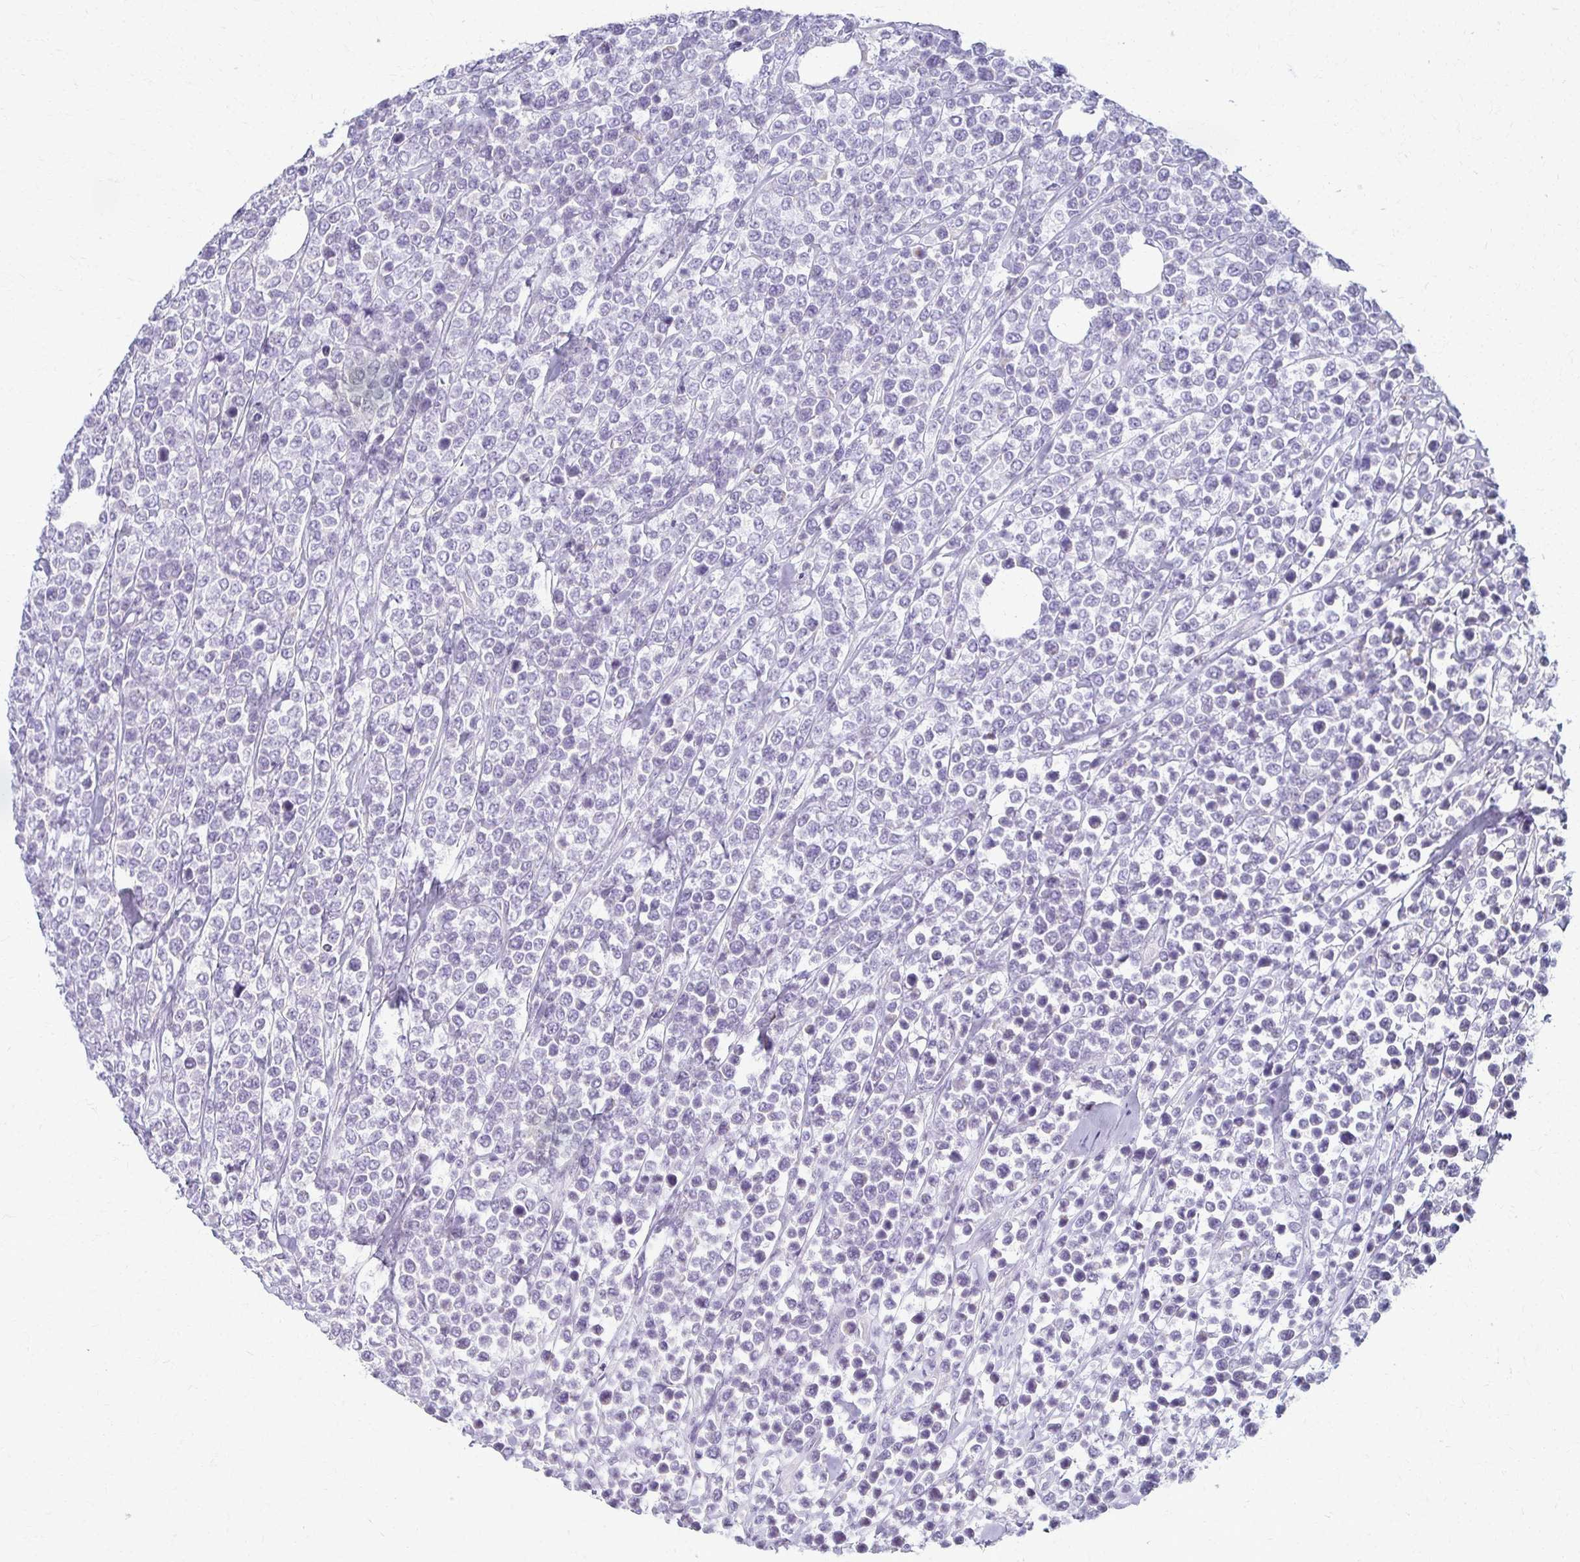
{"staining": {"intensity": "negative", "quantity": "none", "location": "none"}, "tissue": "lymphoma", "cell_type": "Tumor cells", "image_type": "cancer", "snomed": [{"axis": "morphology", "description": "Malignant lymphoma, non-Hodgkin's type, High grade"}, {"axis": "topography", "description": "Soft tissue"}], "caption": "Tumor cells are negative for protein expression in human malignant lymphoma, non-Hodgkin's type (high-grade).", "gene": "FCGR2B", "patient": {"sex": "female", "age": 56}}